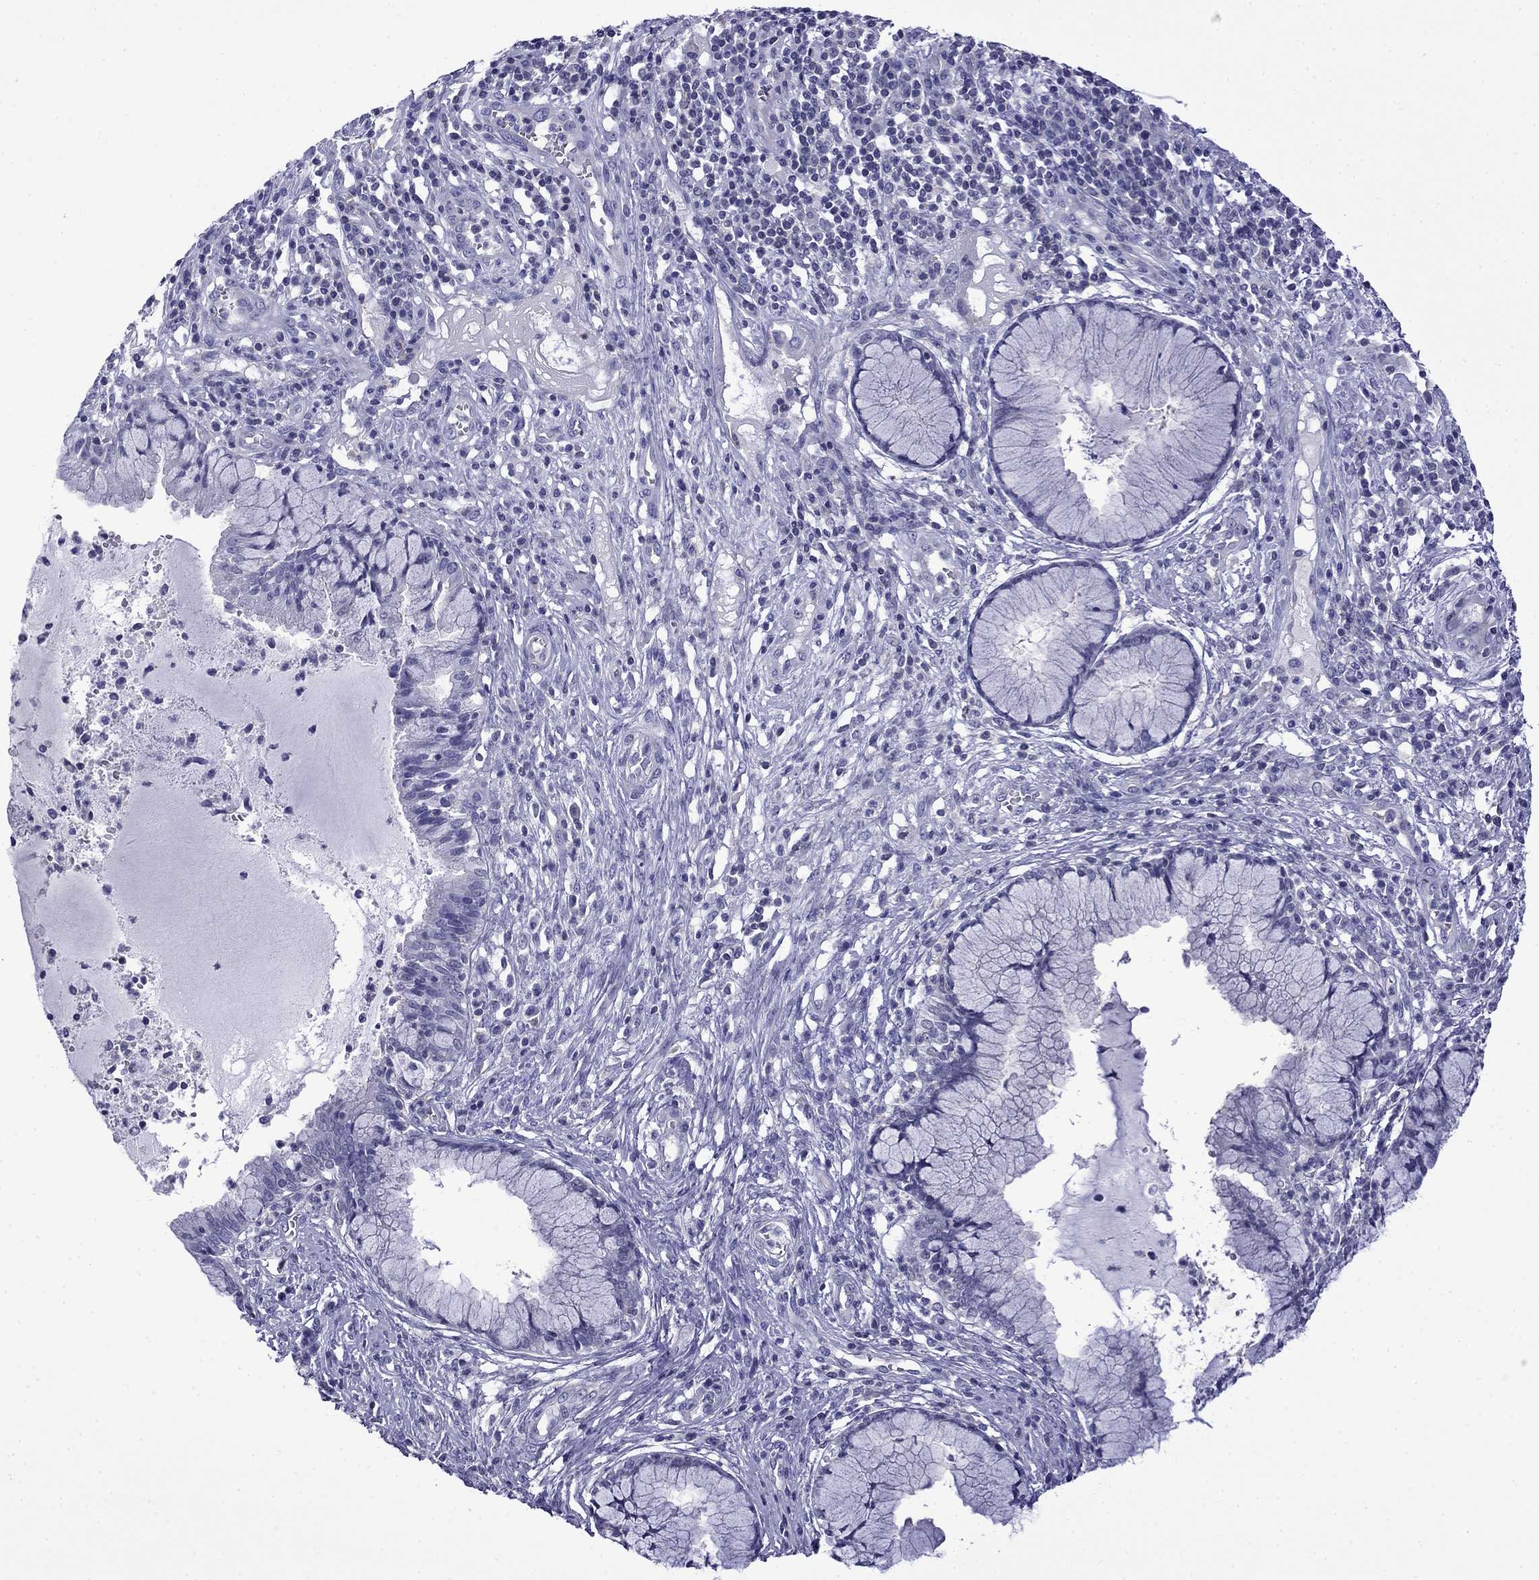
{"staining": {"intensity": "negative", "quantity": "none", "location": "none"}, "tissue": "cervical cancer", "cell_type": "Tumor cells", "image_type": "cancer", "snomed": [{"axis": "morphology", "description": "Squamous cell carcinoma, NOS"}, {"axis": "topography", "description": "Cervix"}], "caption": "Human cervical squamous cell carcinoma stained for a protein using IHC demonstrates no expression in tumor cells.", "gene": "PRR18", "patient": {"sex": "female", "age": 32}}